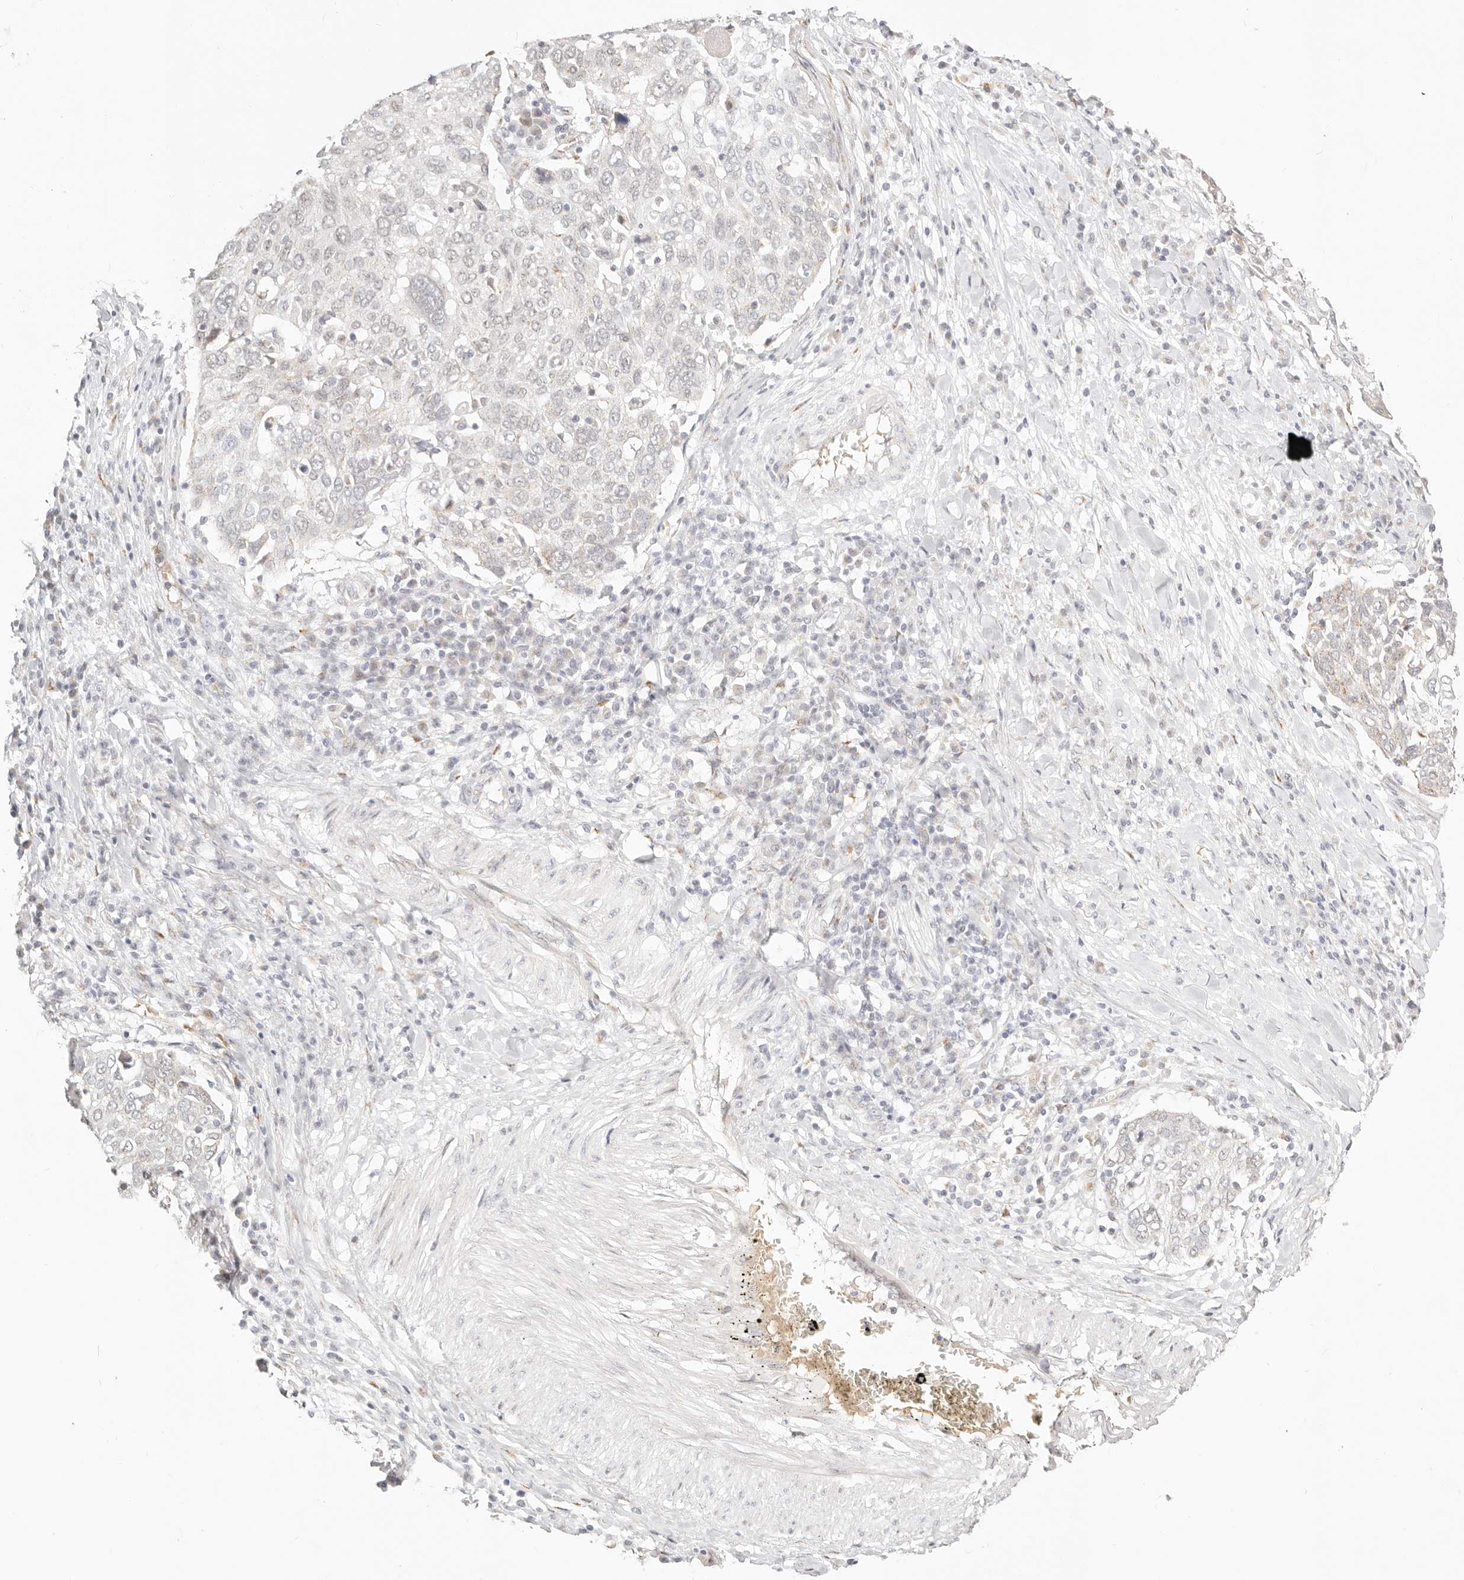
{"staining": {"intensity": "negative", "quantity": "none", "location": "none"}, "tissue": "lung cancer", "cell_type": "Tumor cells", "image_type": "cancer", "snomed": [{"axis": "morphology", "description": "Squamous cell carcinoma, NOS"}, {"axis": "topography", "description": "Lung"}], "caption": "Protein analysis of squamous cell carcinoma (lung) exhibits no significant positivity in tumor cells. (Stains: DAB IHC with hematoxylin counter stain, Microscopy: brightfield microscopy at high magnification).", "gene": "FAM20B", "patient": {"sex": "male", "age": 65}}